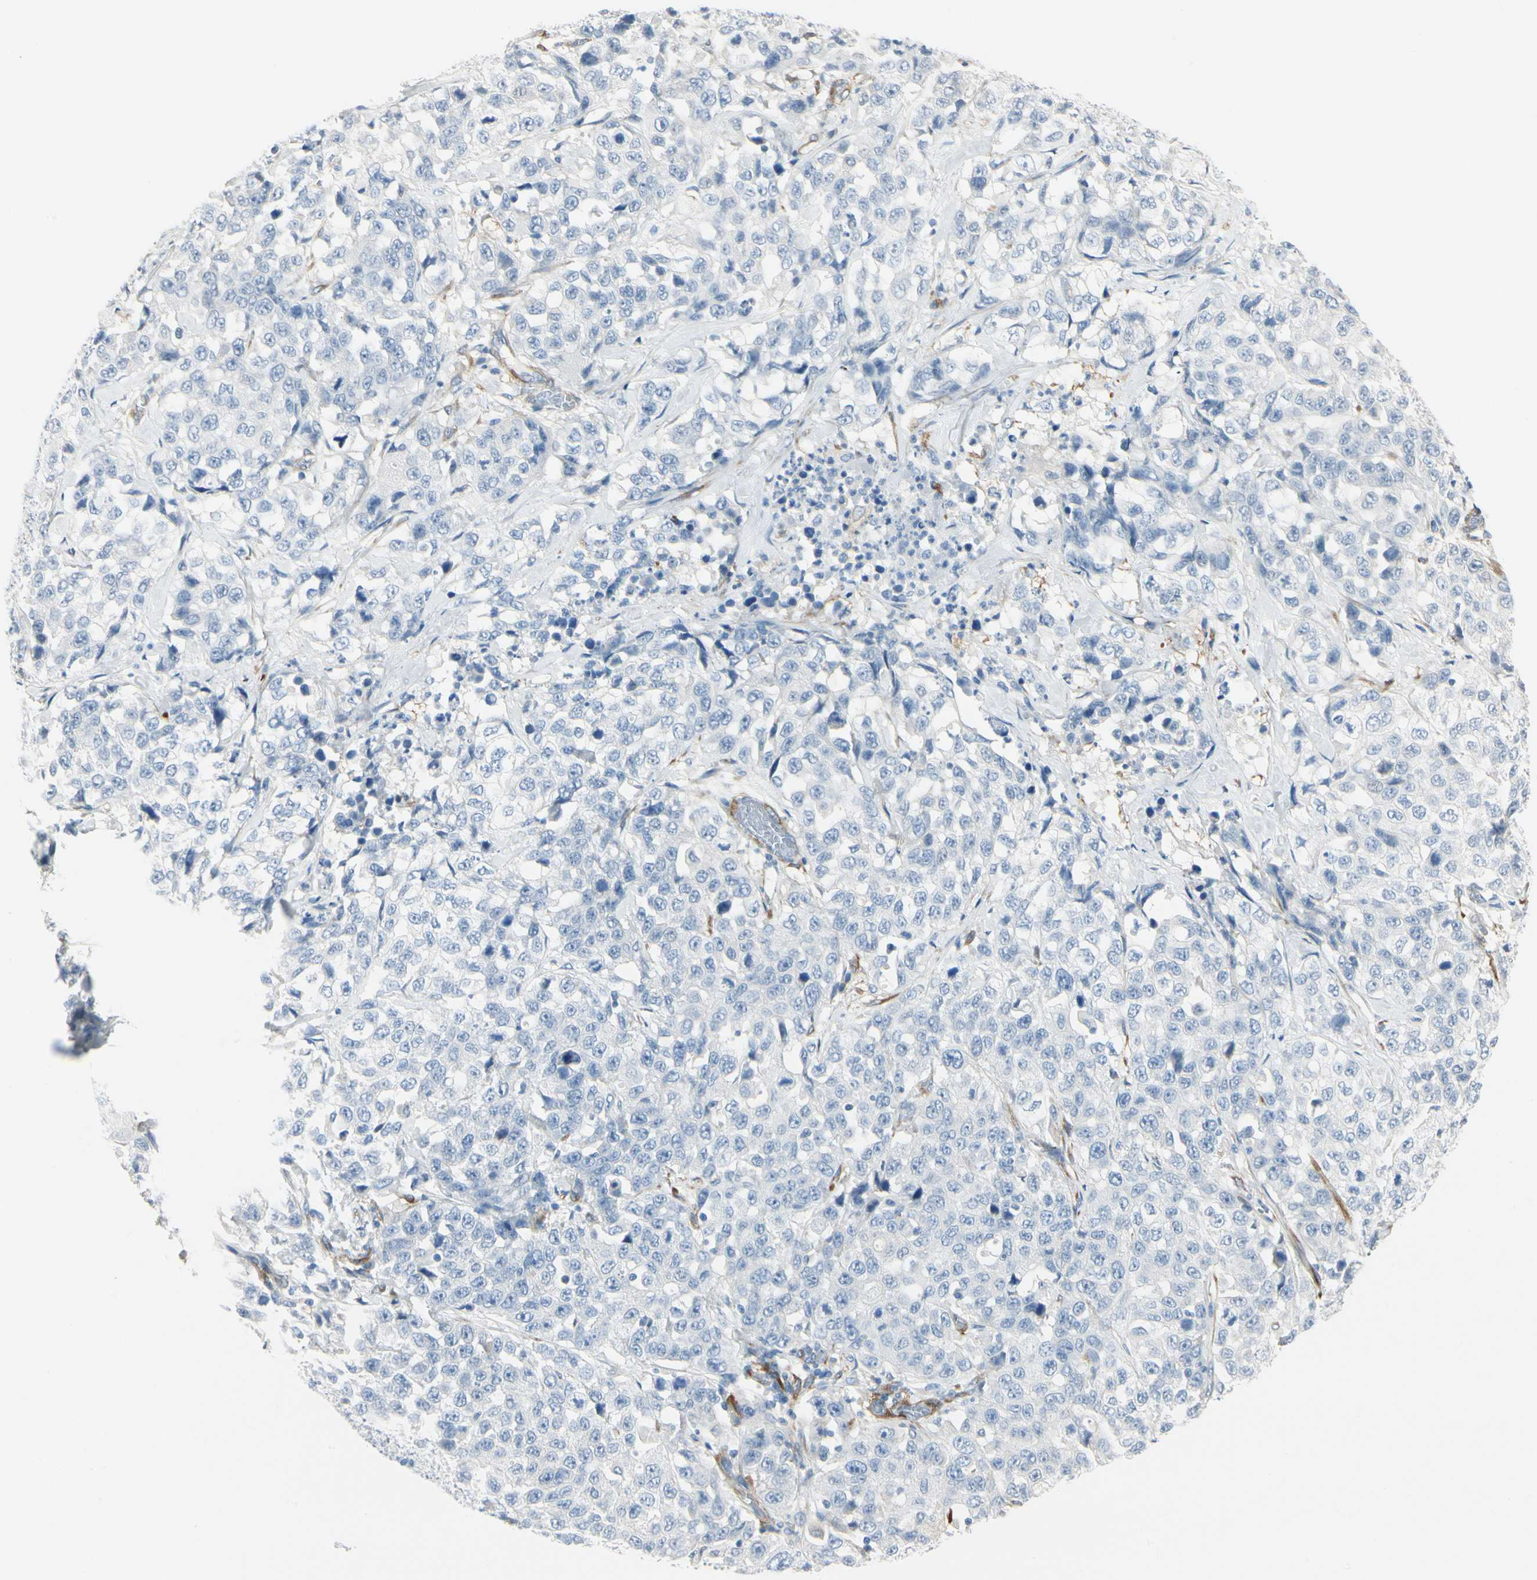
{"staining": {"intensity": "negative", "quantity": "none", "location": "none"}, "tissue": "stomach cancer", "cell_type": "Tumor cells", "image_type": "cancer", "snomed": [{"axis": "morphology", "description": "Normal tissue, NOS"}, {"axis": "morphology", "description": "Adenocarcinoma, NOS"}, {"axis": "topography", "description": "Stomach"}], "caption": "The micrograph reveals no significant expression in tumor cells of stomach adenocarcinoma. Nuclei are stained in blue.", "gene": "AMPH", "patient": {"sex": "male", "age": 48}}